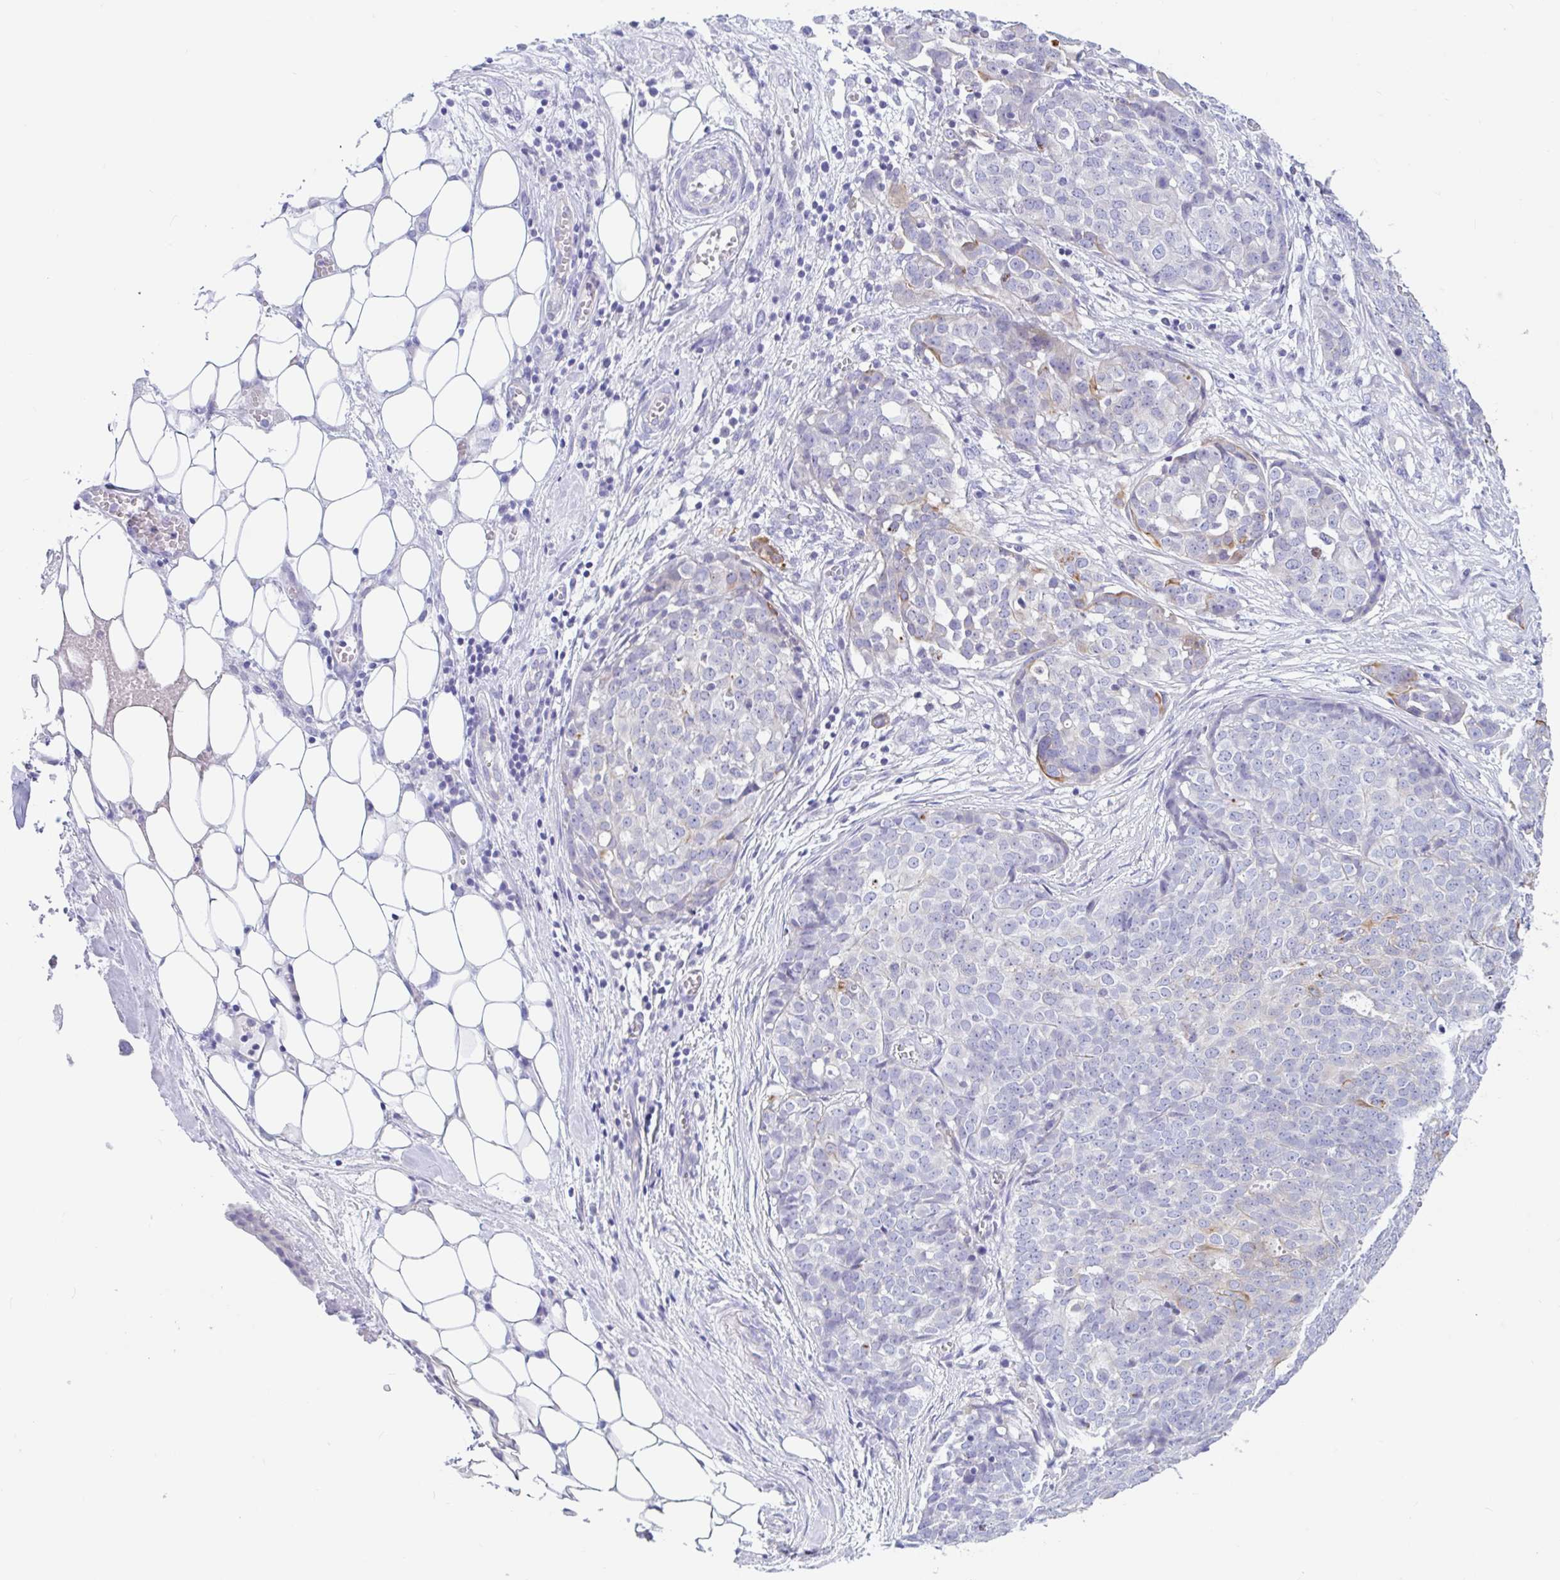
{"staining": {"intensity": "weak", "quantity": "<25%", "location": "cytoplasmic/membranous"}, "tissue": "ovarian cancer", "cell_type": "Tumor cells", "image_type": "cancer", "snomed": [{"axis": "morphology", "description": "Cystadenocarcinoma, serous, NOS"}, {"axis": "topography", "description": "Soft tissue"}, {"axis": "topography", "description": "Ovary"}], "caption": "DAB (3,3'-diaminobenzidine) immunohistochemical staining of human serous cystadenocarcinoma (ovarian) reveals no significant expression in tumor cells.", "gene": "OR6N2", "patient": {"sex": "female", "age": 57}}